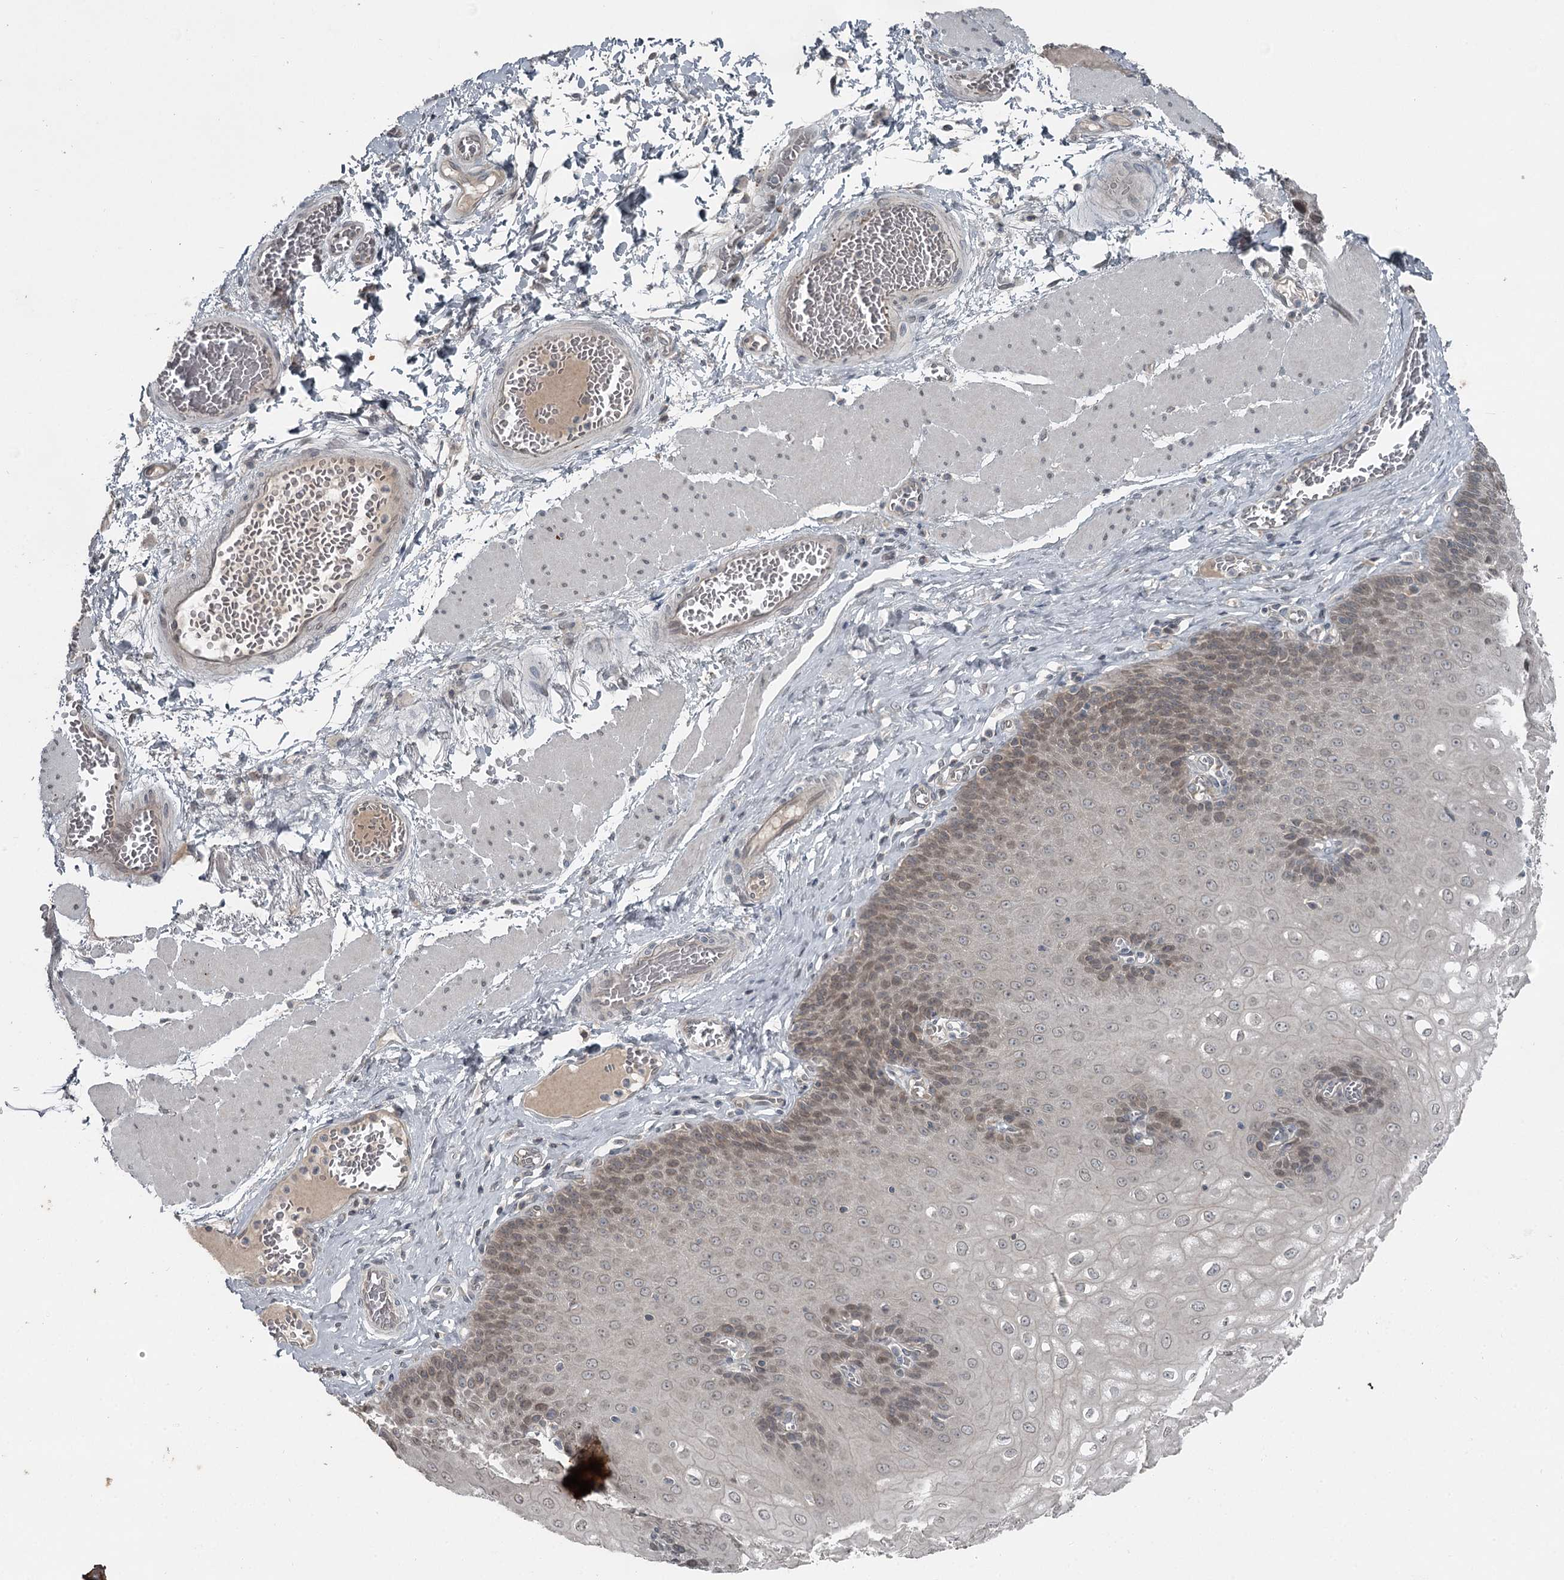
{"staining": {"intensity": "weak", "quantity": "25%-75%", "location": "nuclear"}, "tissue": "esophagus", "cell_type": "Squamous epithelial cells", "image_type": "normal", "snomed": [{"axis": "morphology", "description": "Normal tissue, NOS"}, {"axis": "topography", "description": "Esophagus"}], "caption": "Immunohistochemistry micrograph of normal human esophagus stained for a protein (brown), which displays low levels of weak nuclear expression in approximately 25%-75% of squamous epithelial cells.", "gene": "SLC39A8", "patient": {"sex": "male", "age": 60}}